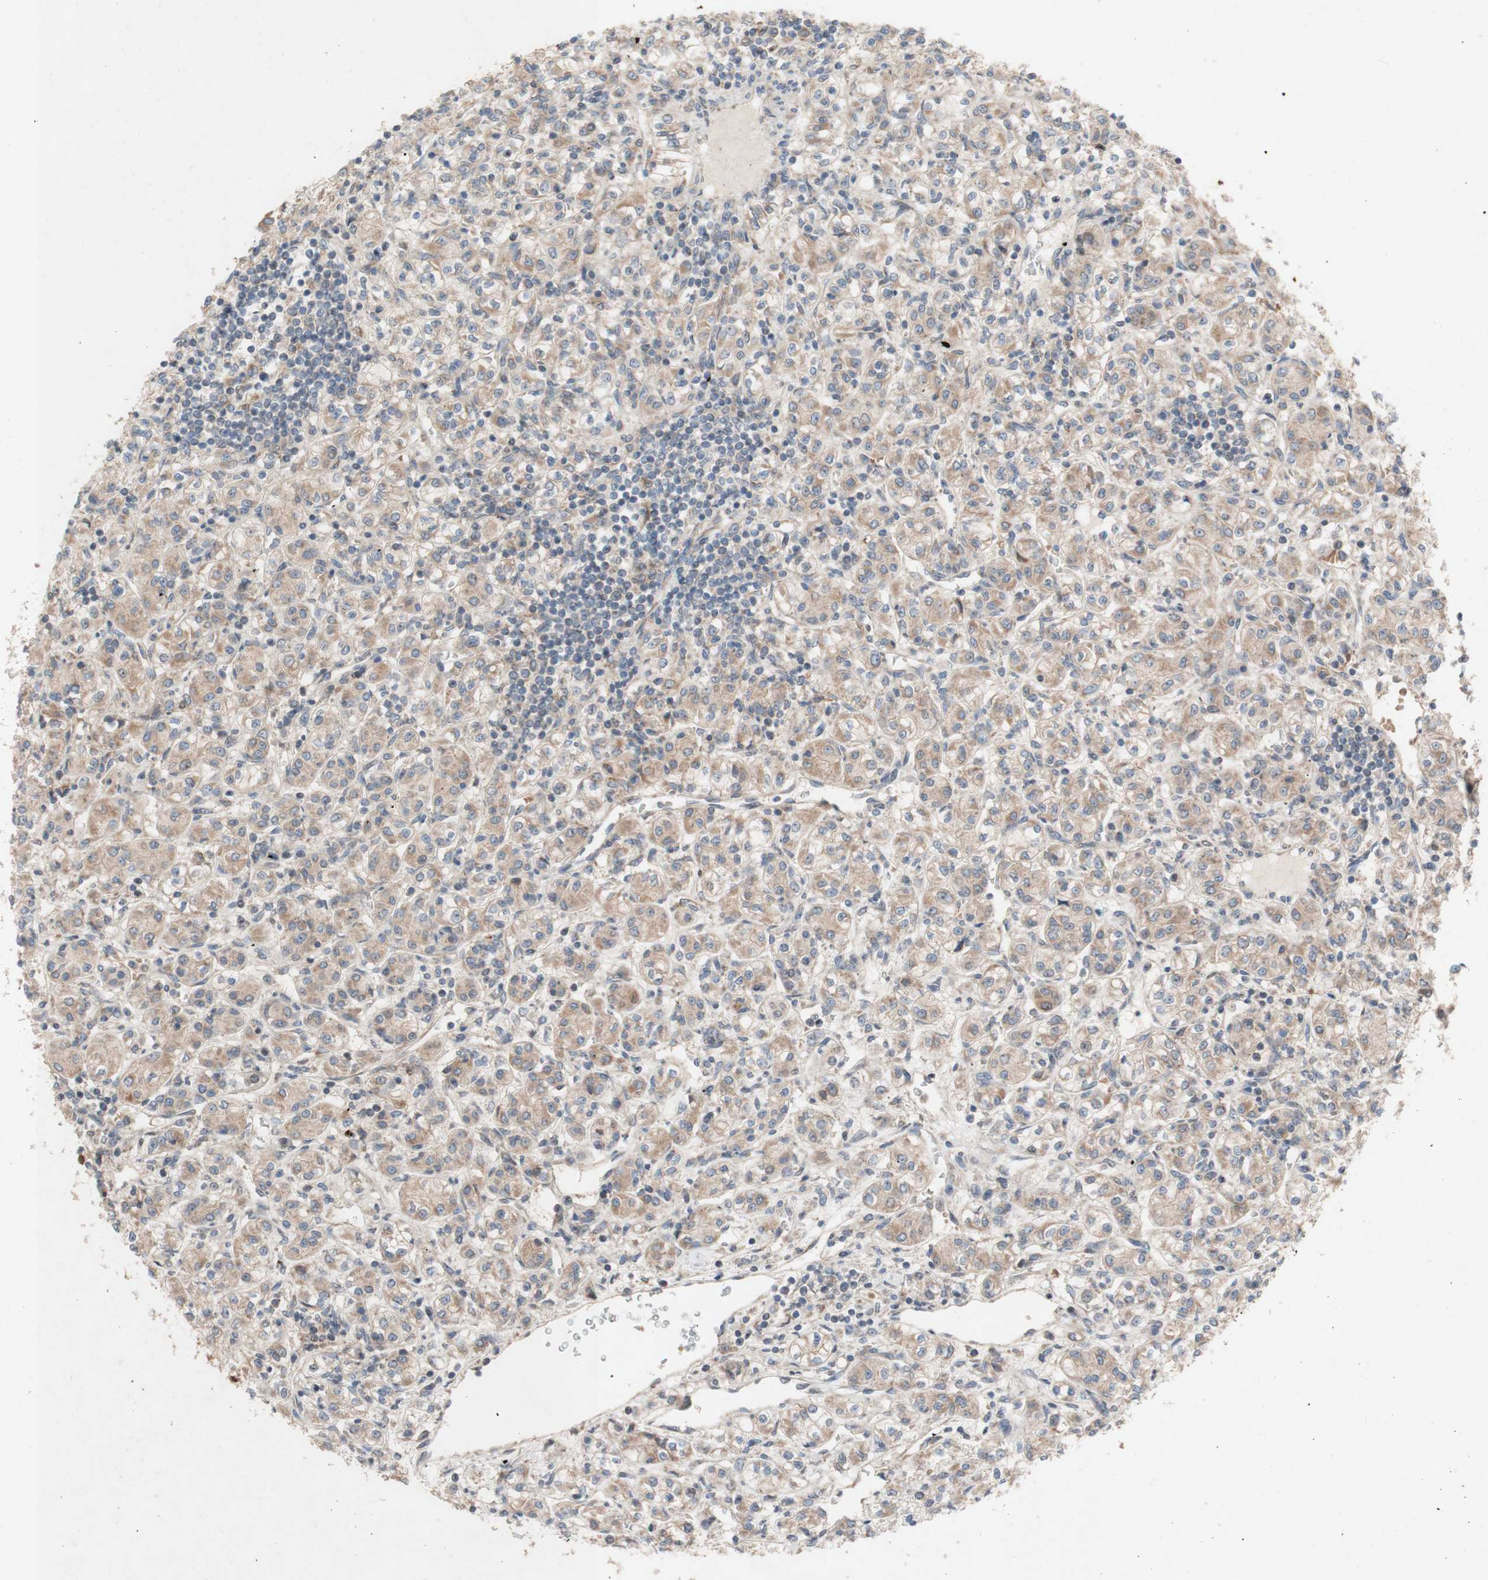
{"staining": {"intensity": "moderate", "quantity": ">75%", "location": "cytoplasmic/membranous"}, "tissue": "renal cancer", "cell_type": "Tumor cells", "image_type": "cancer", "snomed": [{"axis": "morphology", "description": "Adenocarcinoma, NOS"}, {"axis": "topography", "description": "Kidney"}], "caption": "The micrograph displays immunohistochemical staining of renal cancer. There is moderate cytoplasmic/membranous positivity is present in approximately >75% of tumor cells. (brown staining indicates protein expression, while blue staining denotes nuclei).", "gene": "TST", "patient": {"sex": "male", "age": 77}}